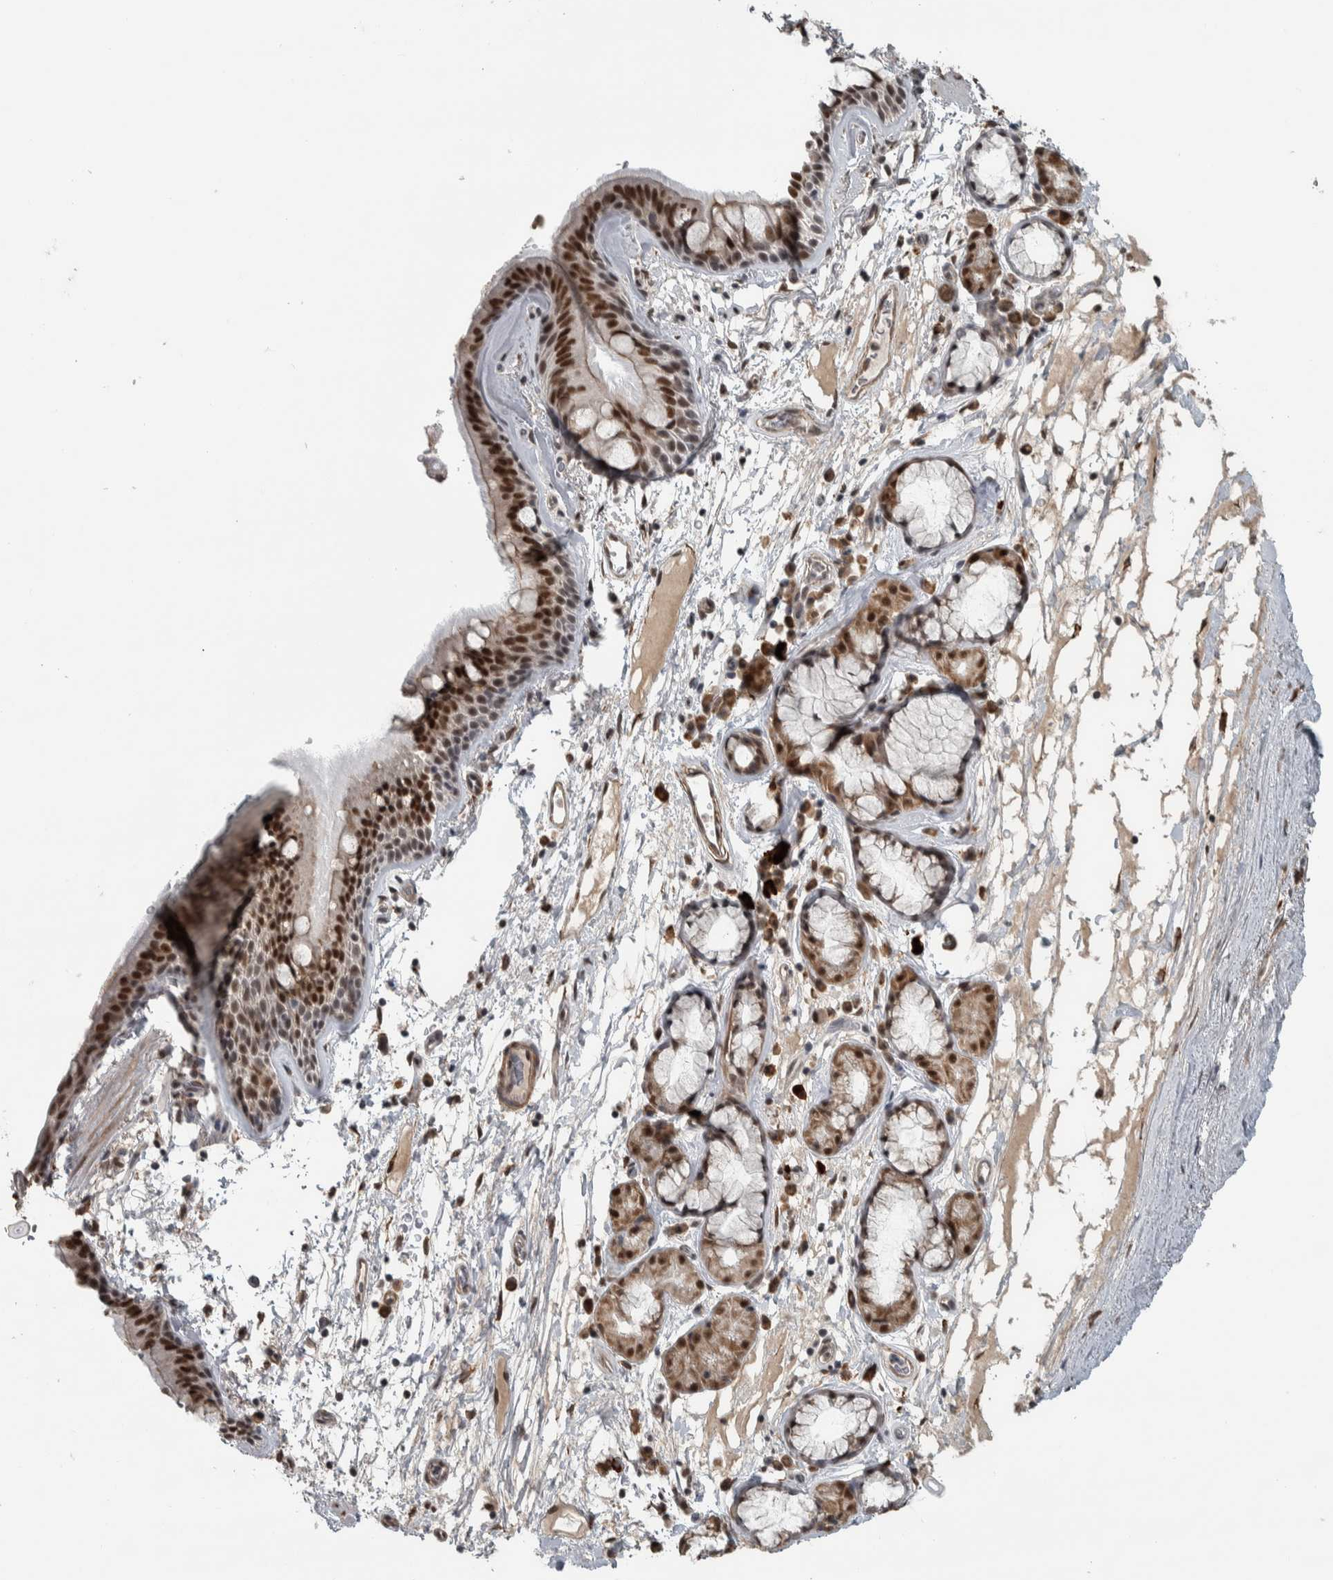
{"staining": {"intensity": "strong", "quantity": ">75%", "location": "nuclear"}, "tissue": "bronchus", "cell_type": "Respiratory epithelial cells", "image_type": "normal", "snomed": [{"axis": "morphology", "description": "Normal tissue, NOS"}, {"axis": "topography", "description": "Cartilage tissue"}], "caption": "Brown immunohistochemical staining in benign human bronchus shows strong nuclear positivity in approximately >75% of respiratory epithelial cells. Nuclei are stained in blue.", "gene": "DDX42", "patient": {"sex": "female", "age": 63}}